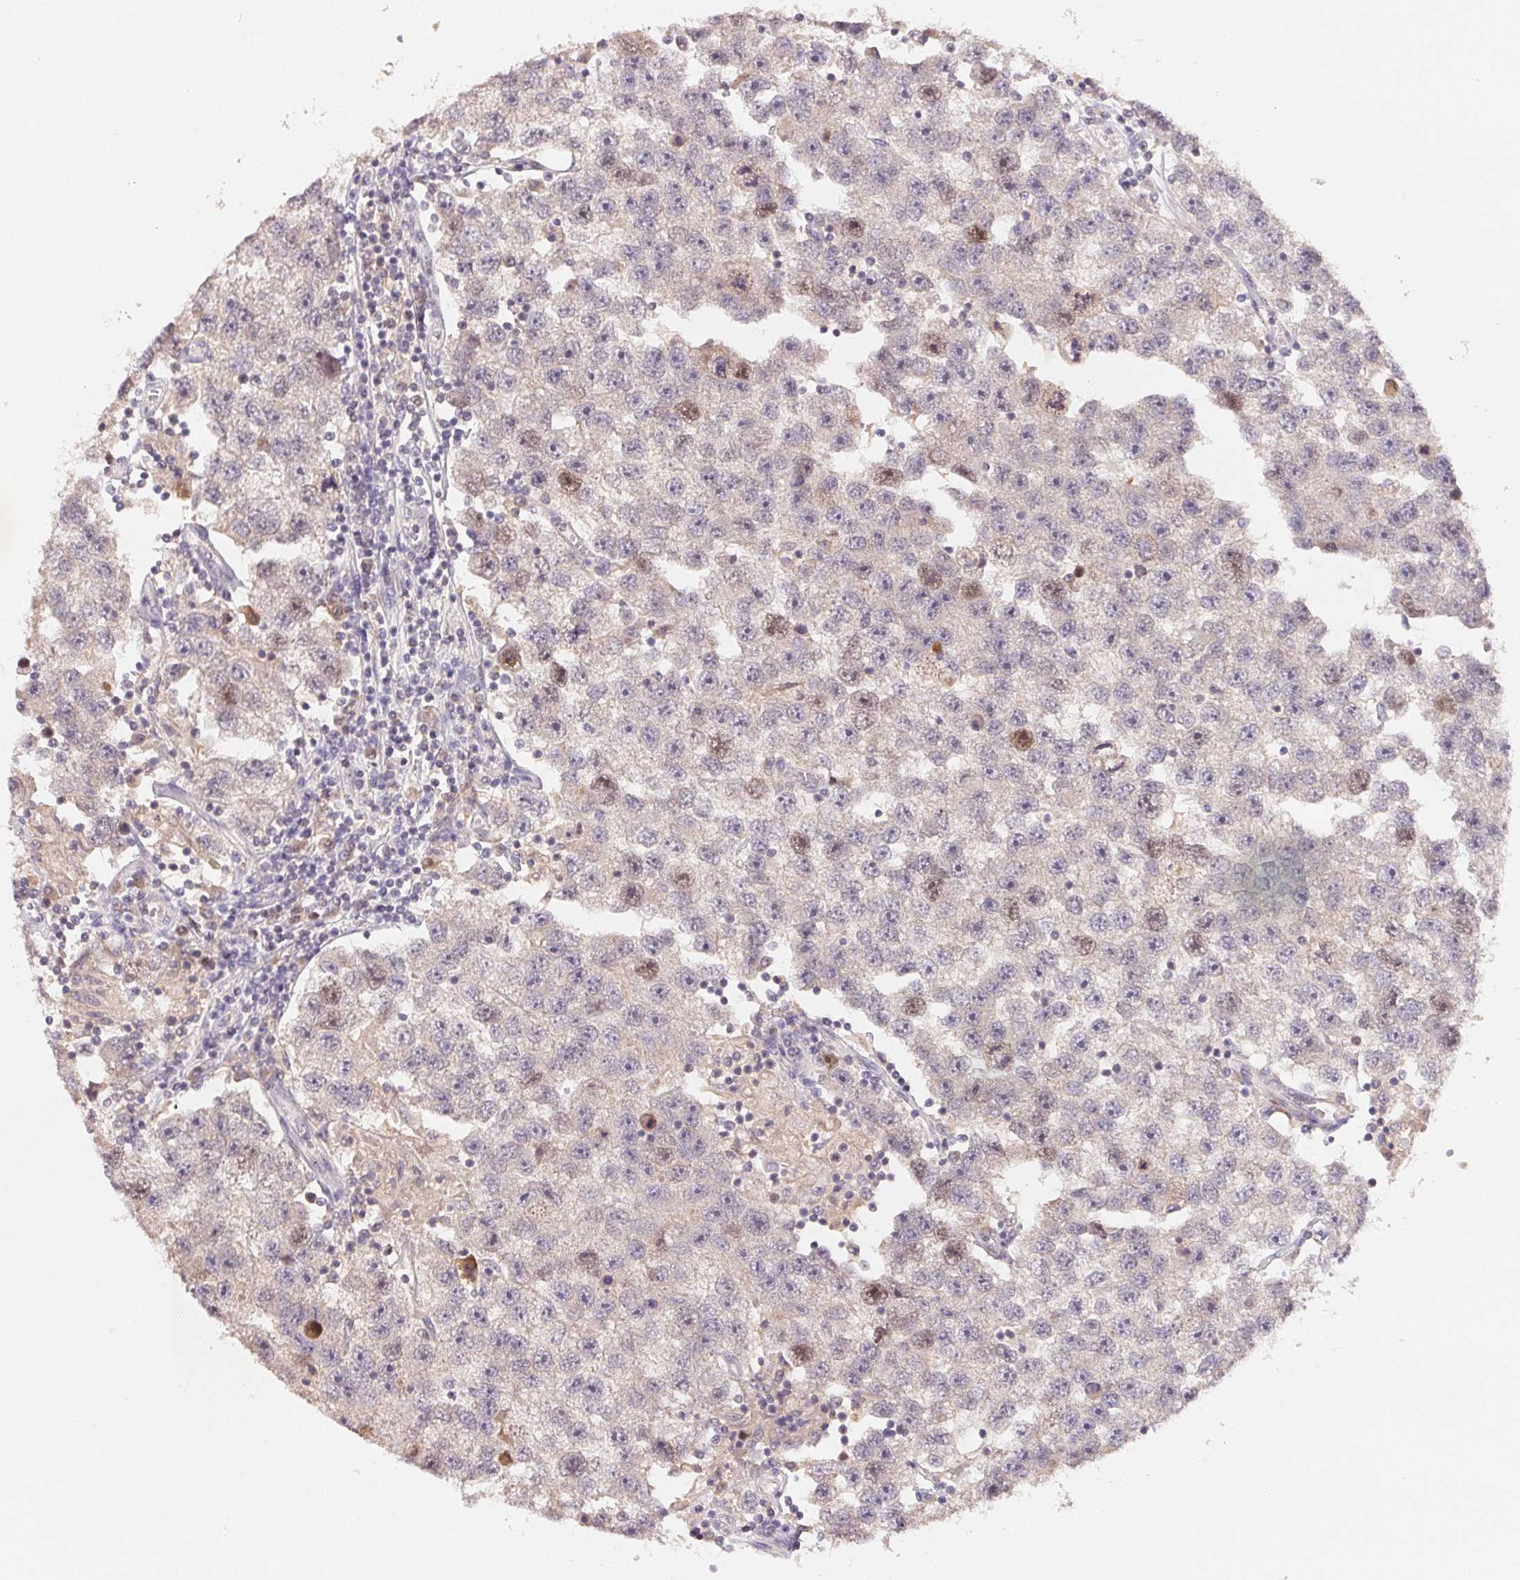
{"staining": {"intensity": "weak", "quantity": "<25%", "location": "nuclear"}, "tissue": "testis cancer", "cell_type": "Tumor cells", "image_type": "cancer", "snomed": [{"axis": "morphology", "description": "Seminoma, NOS"}, {"axis": "topography", "description": "Testis"}], "caption": "Tumor cells show no significant expression in seminoma (testis).", "gene": "KIFC1", "patient": {"sex": "male", "age": 26}}